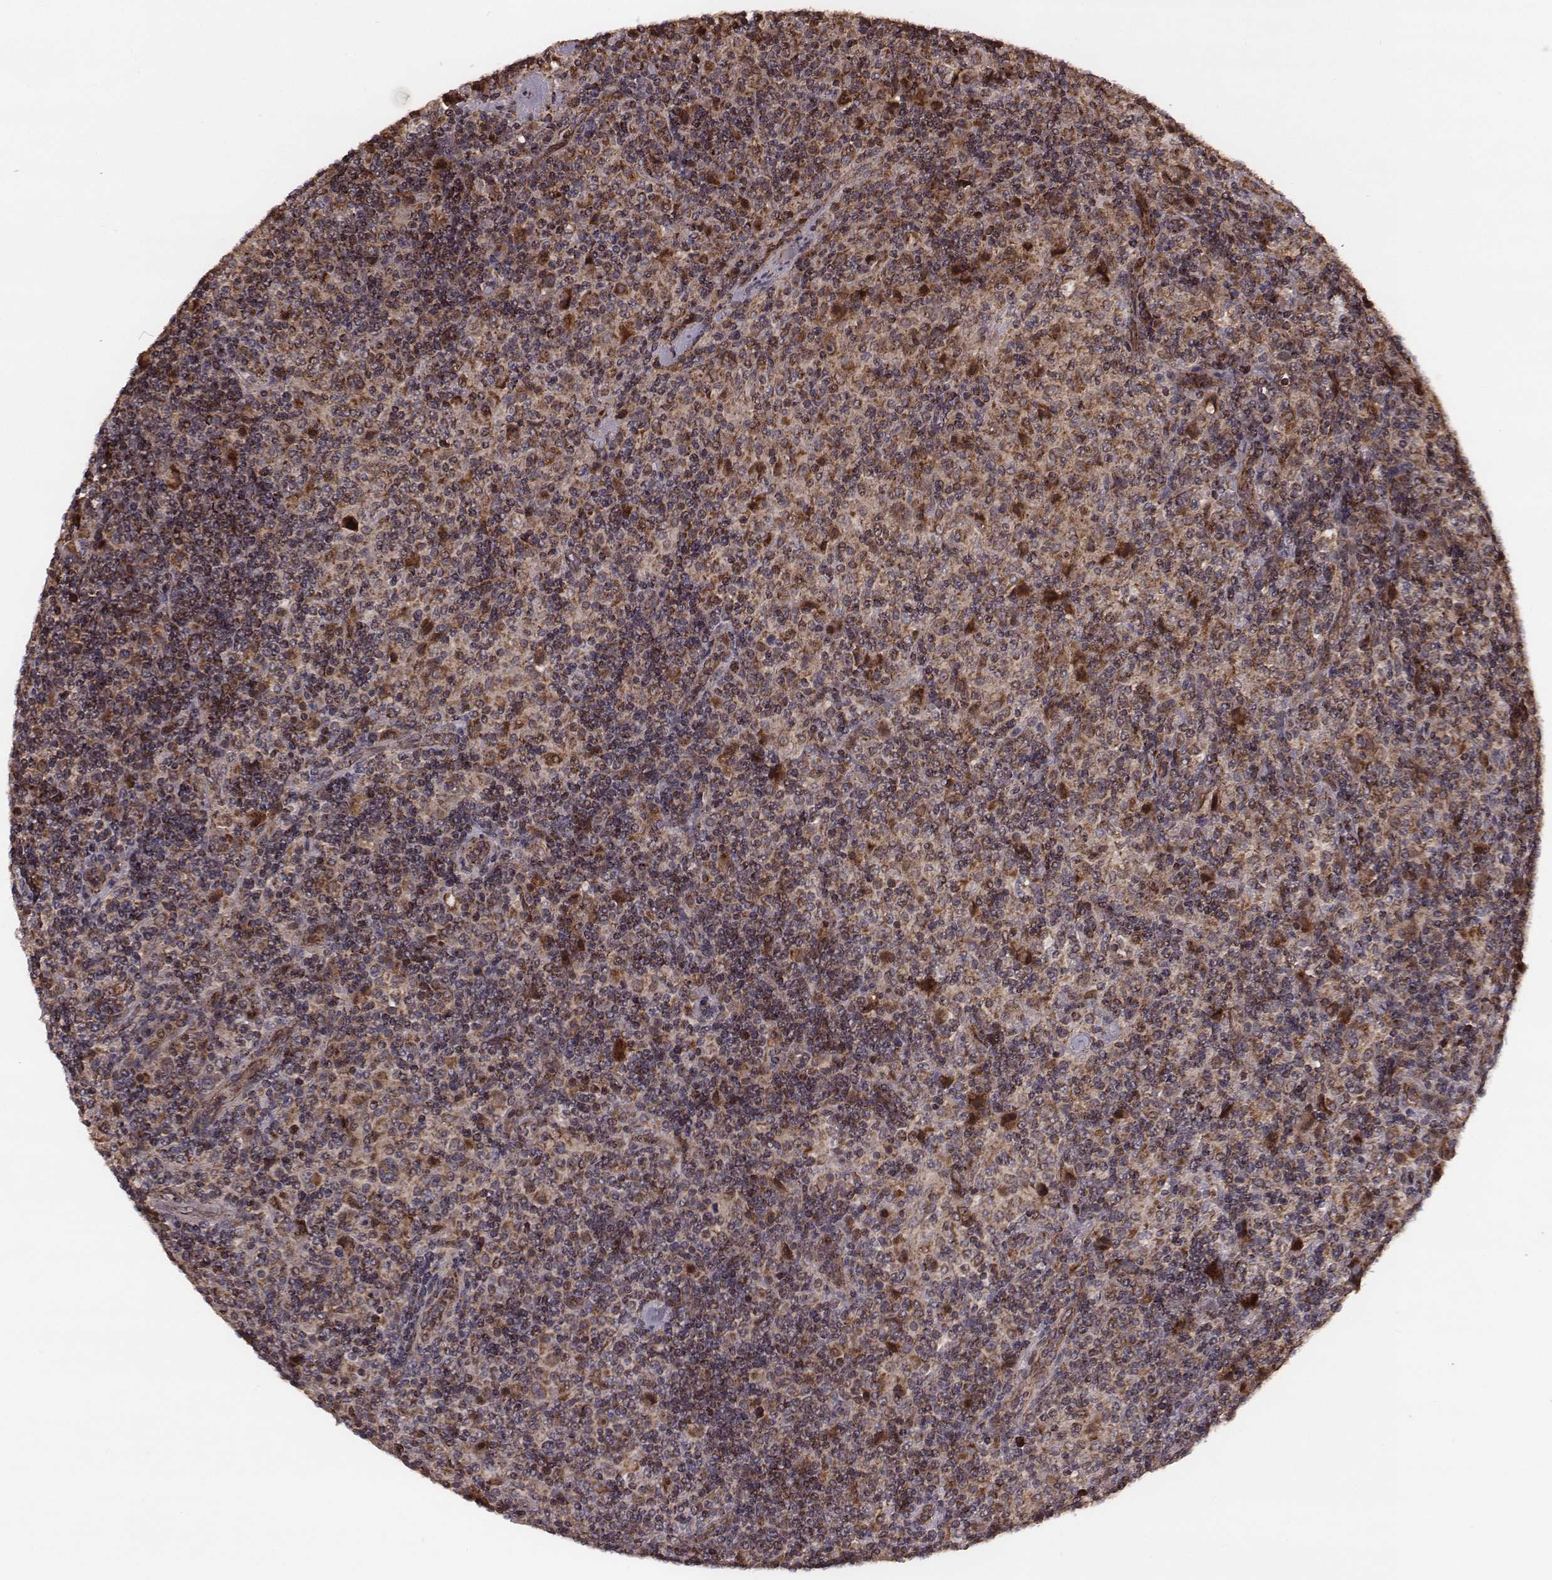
{"staining": {"intensity": "moderate", "quantity": ">75%", "location": "cytoplasmic/membranous"}, "tissue": "lymphoma", "cell_type": "Tumor cells", "image_type": "cancer", "snomed": [{"axis": "morphology", "description": "Hodgkin's disease, NOS"}, {"axis": "topography", "description": "Lymph node"}], "caption": "Immunohistochemical staining of human lymphoma reveals medium levels of moderate cytoplasmic/membranous protein expression in approximately >75% of tumor cells.", "gene": "ZDHHC21", "patient": {"sex": "male", "age": 70}}